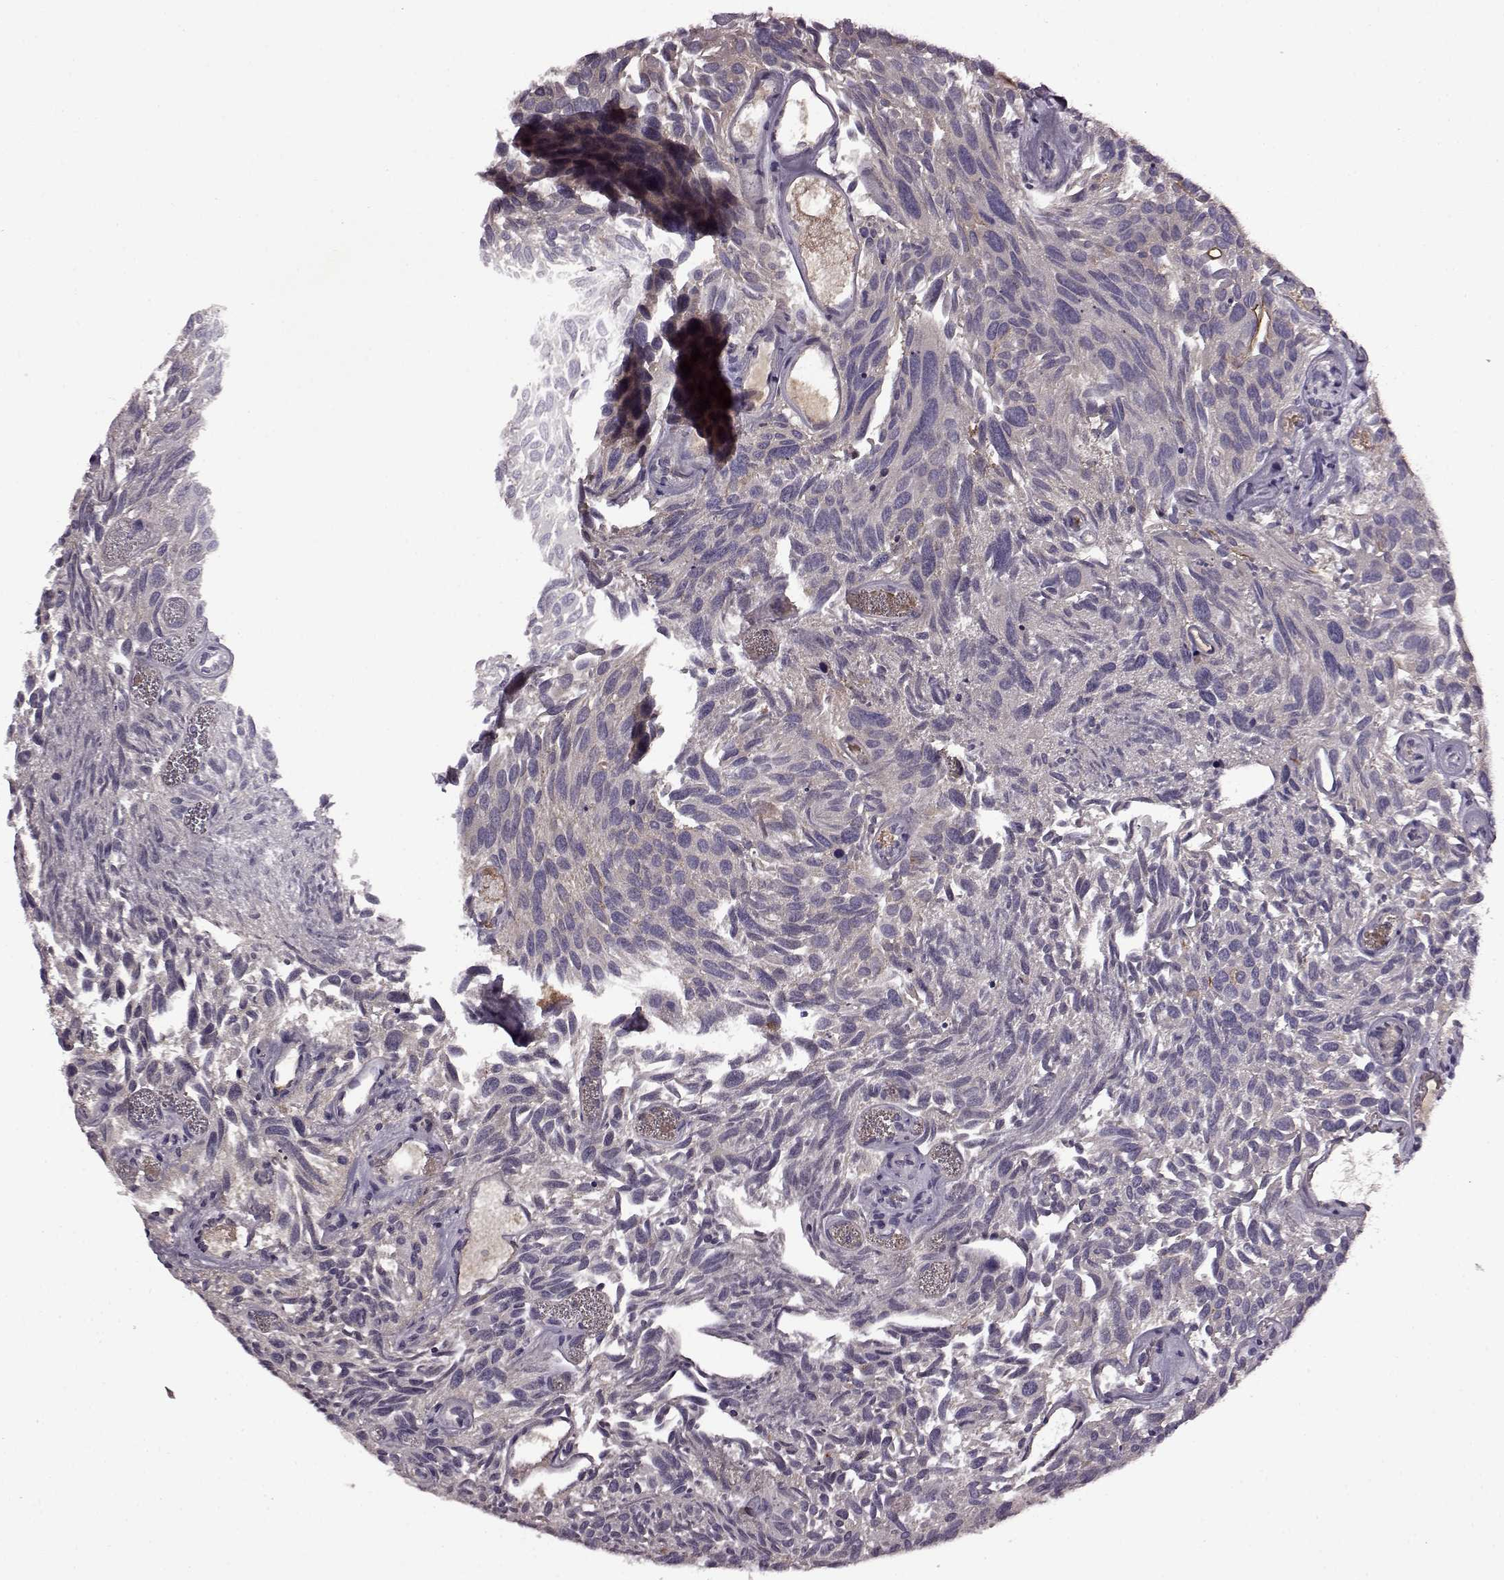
{"staining": {"intensity": "negative", "quantity": "none", "location": "none"}, "tissue": "urothelial cancer", "cell_type": "Tumor cells", "image_type": "cancer", "snomed": [{"axis": "morphology", "description": "Urothelial carcinoma, Low grade"}, {"axis": "topography", "description": "Urinary bladder"}], "caption": "Tumor cells are negative for brown protein staining in low-grade urothelial carcinoma.", "gene": "MAIP1", "patient": {"sex": "female", "age": 69}}